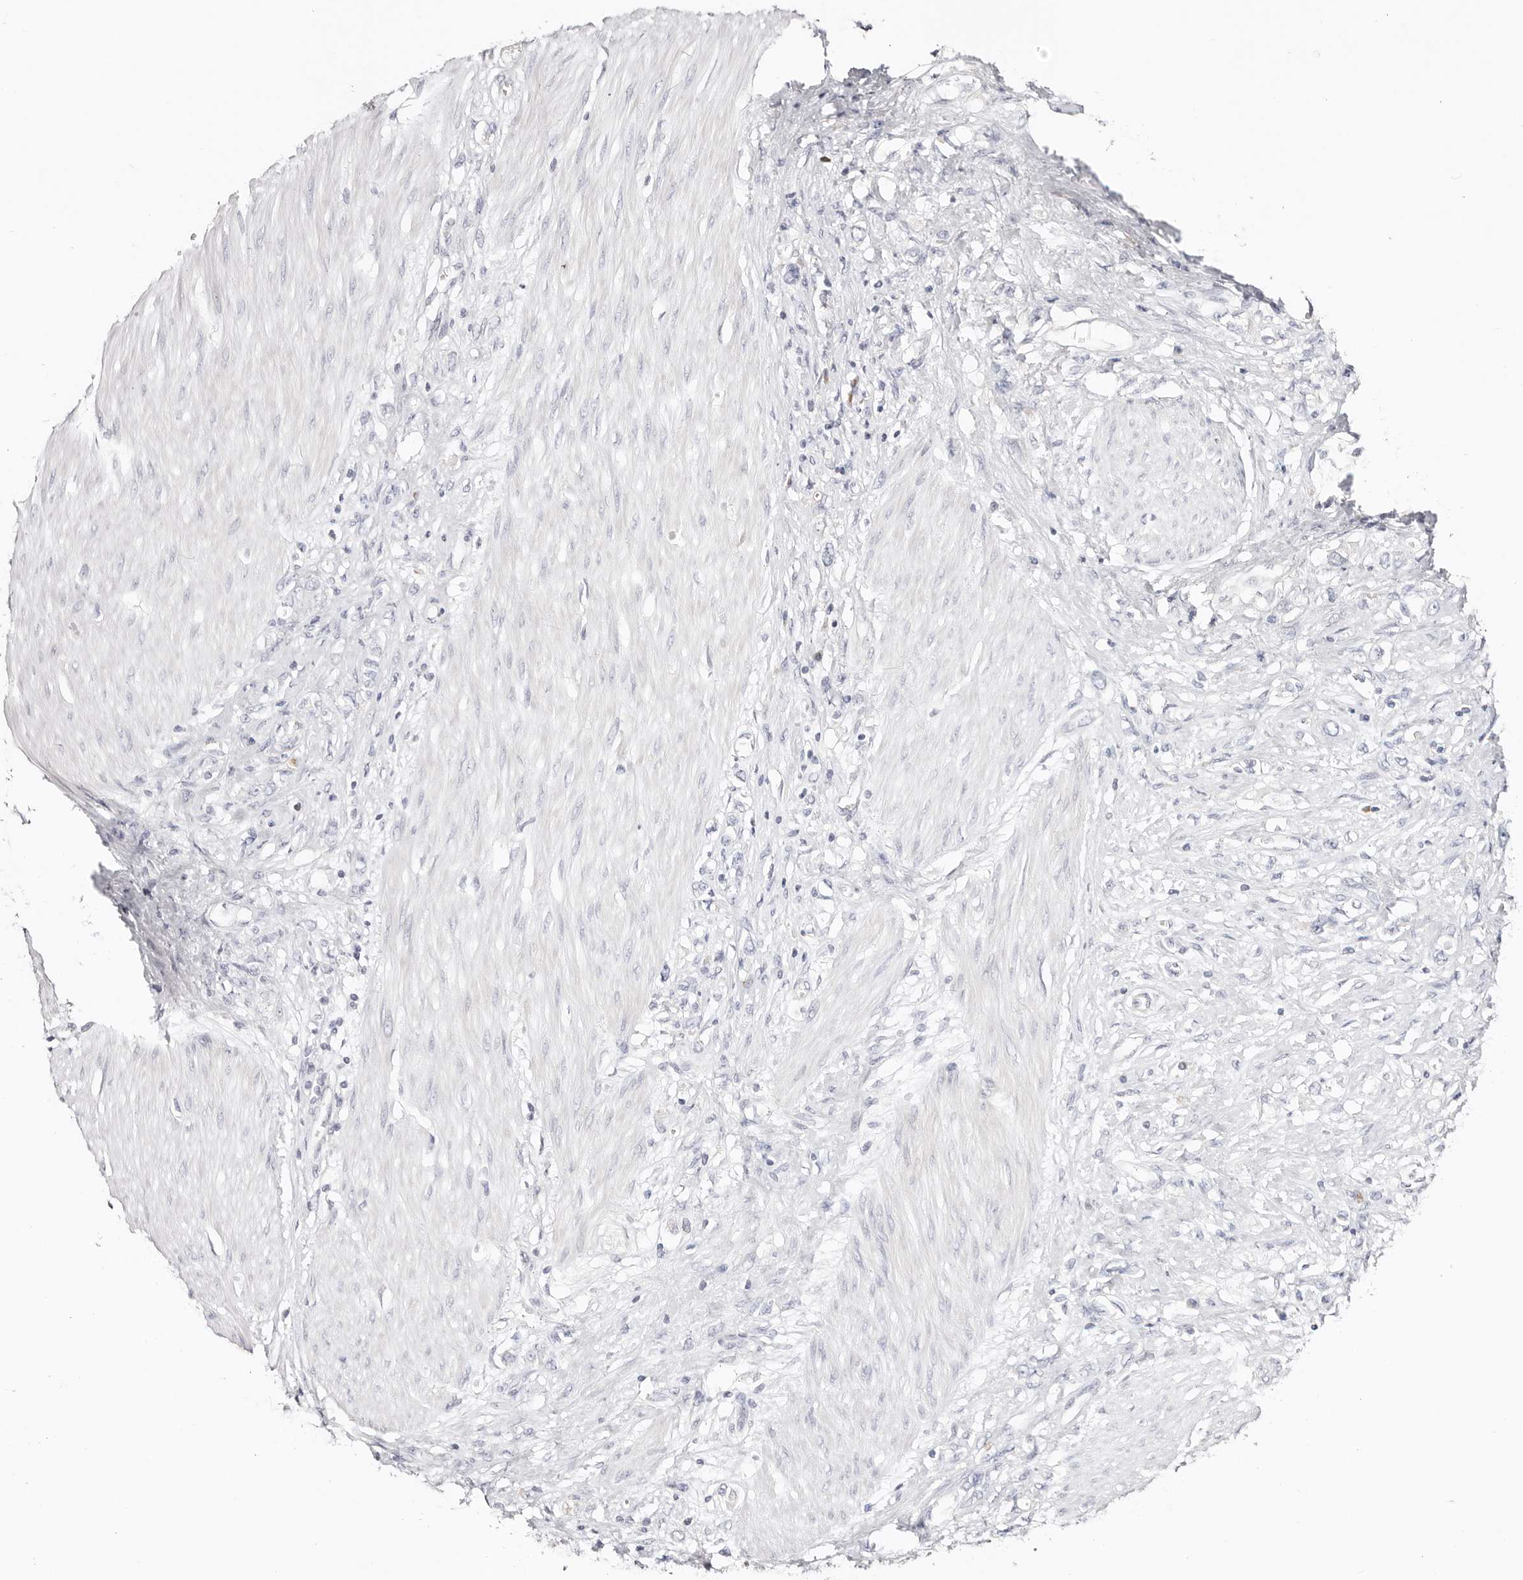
{"staining": {"intensity": "negative", "quantity": "none", "location": "none"}, "tissue": "stomach cancer", "cell_type": "Tumor cells", "image_type": "cancer", "snomed": [{"axis": "morphology", "description": "Adenocarcinoma, NOS"}, {"axis": "topography", "description": "Stomach"}], "caption": "IHC of stomach cancer (adenocarcinoma) demonstrates no expression in tumor cells.", "gene": "DNASE1", "patient": {"sex": "female", "age": 76}}